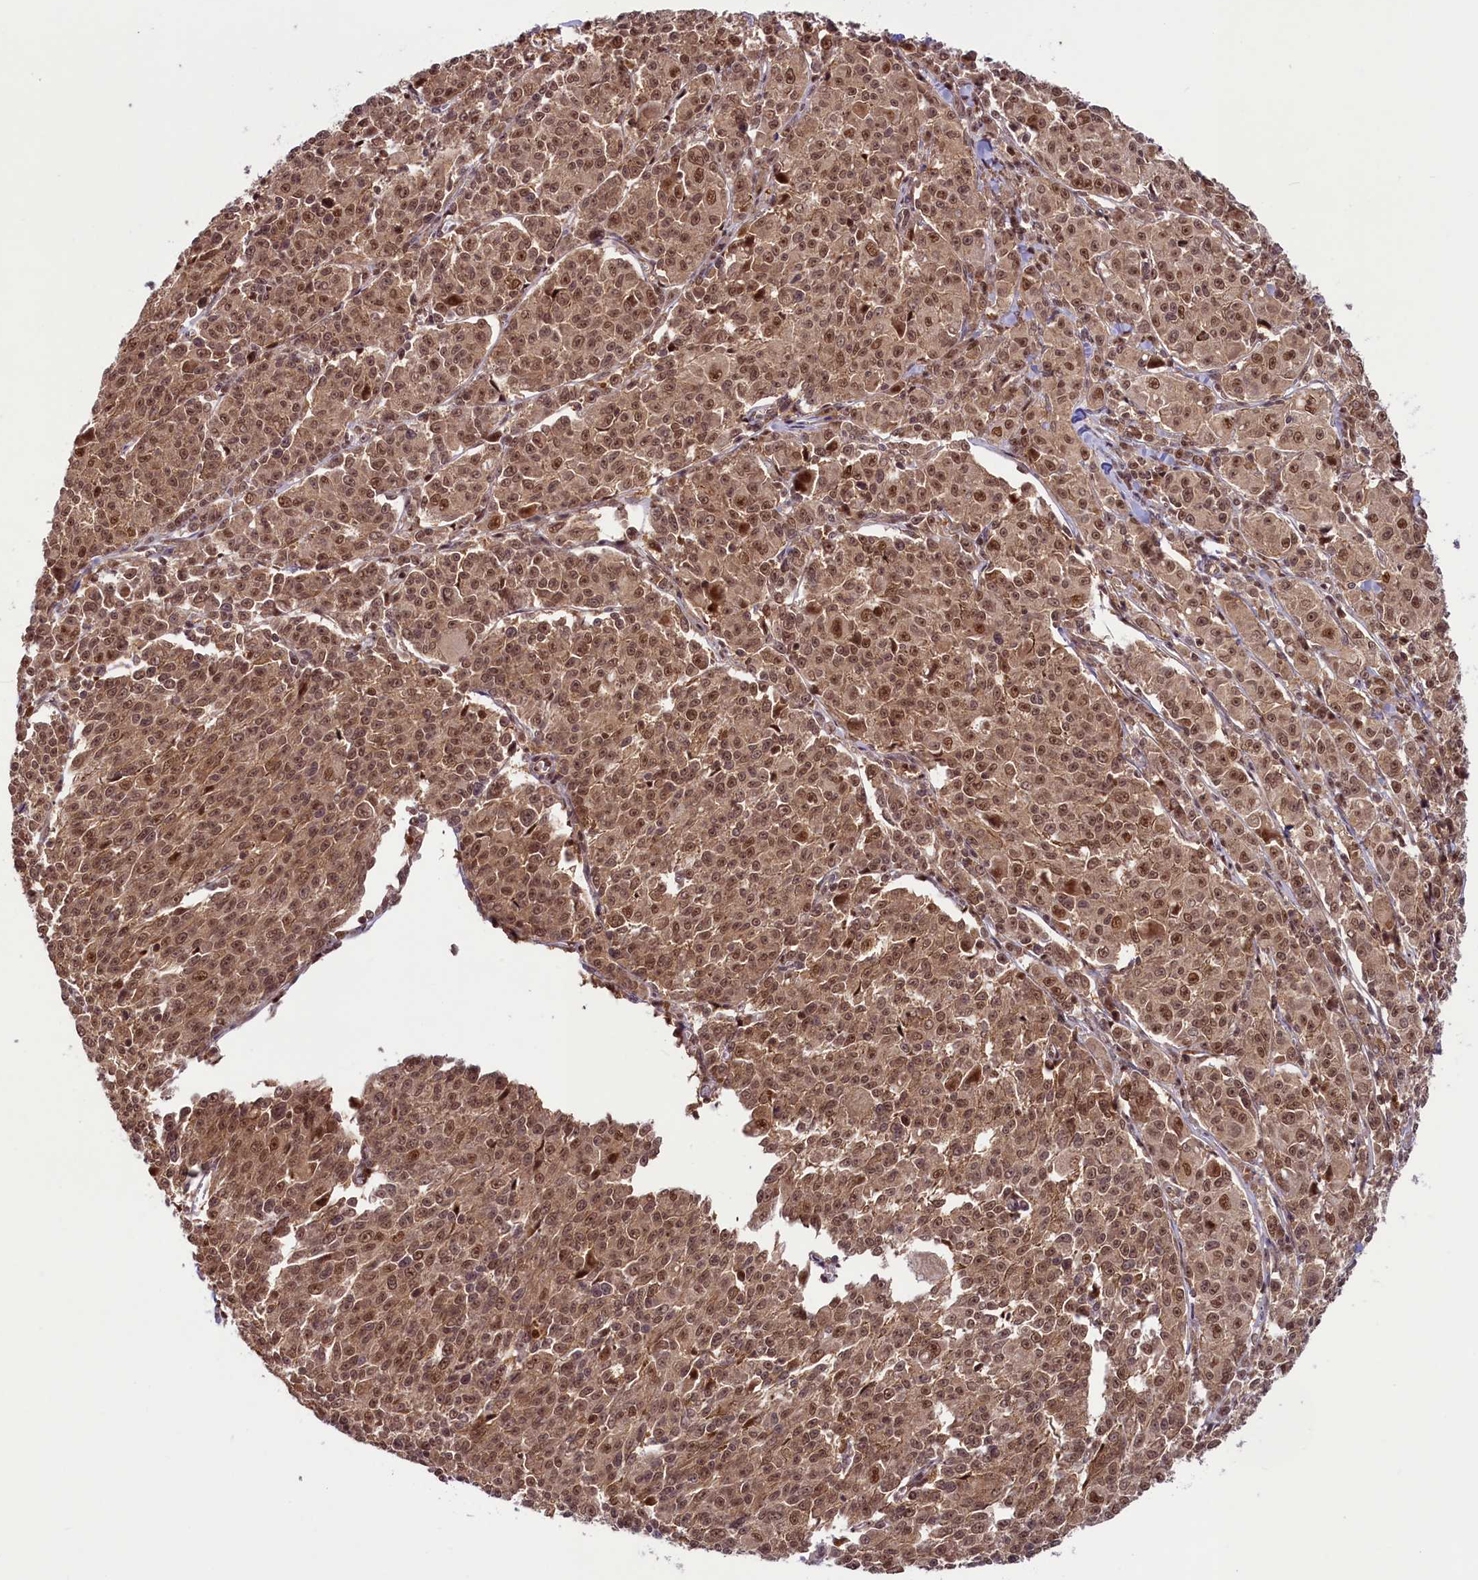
{"staining": {"intensity": "moderate", "quantity": ">75%", "location": "cytoplasmic/membranous,nuclear"}, "tissue": "melanoma", "cell_type": "Tumor cells", "image_type": "cancer", "snomed": [{"axis": "morphology", "description": "Malignant melanoma, NOS"}, {"axis": "topography", "description": "Skin"}], "caption": "Brown immunohistochemical staining in human malignant melanoma shows moderate cytoplasmic/membranous and nuclear expression in approximately >75% of tumor cells.", "gene": "SLC7A6OS", "patient": {"sex": "female", "age": 52}}